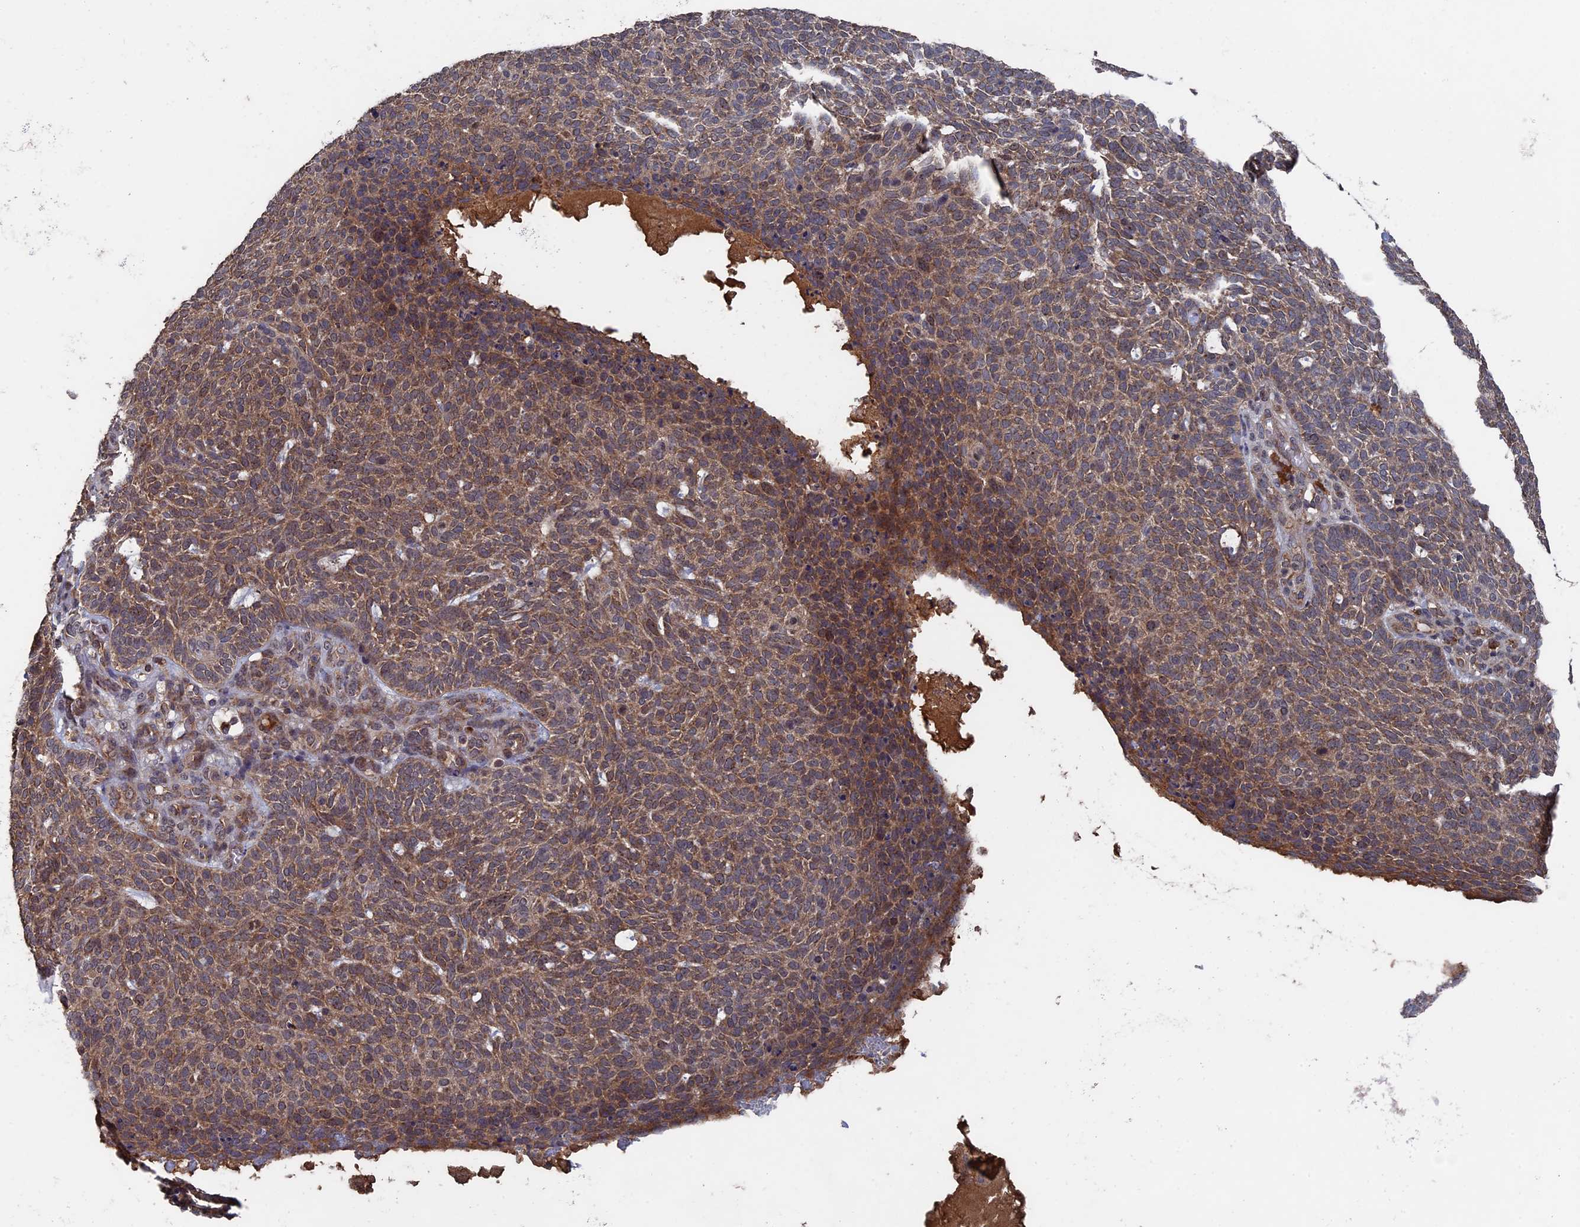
{"staining": {"intensity": "weak", "quantity": ">75%", "location": "cytoplasmic/membranous"}, "tissue": "skin cancer", "cell_type": "Tumor cells", "image_type": "cancer", "snomed": [{"axis": "morphology", "description": "Squamous cell carcinoma, NOS"}, {"axis": "topography", "description": "Skin"}], "caption": "Skin cancer (squamous cell carcinoma) was stained to show a protein in brown. There is low levels of weak cytoplasmic/membranous staining in approximately >75% of tumor cells.", "gene": "RAB15", "patient": {"sex": "female", "age": 90}}